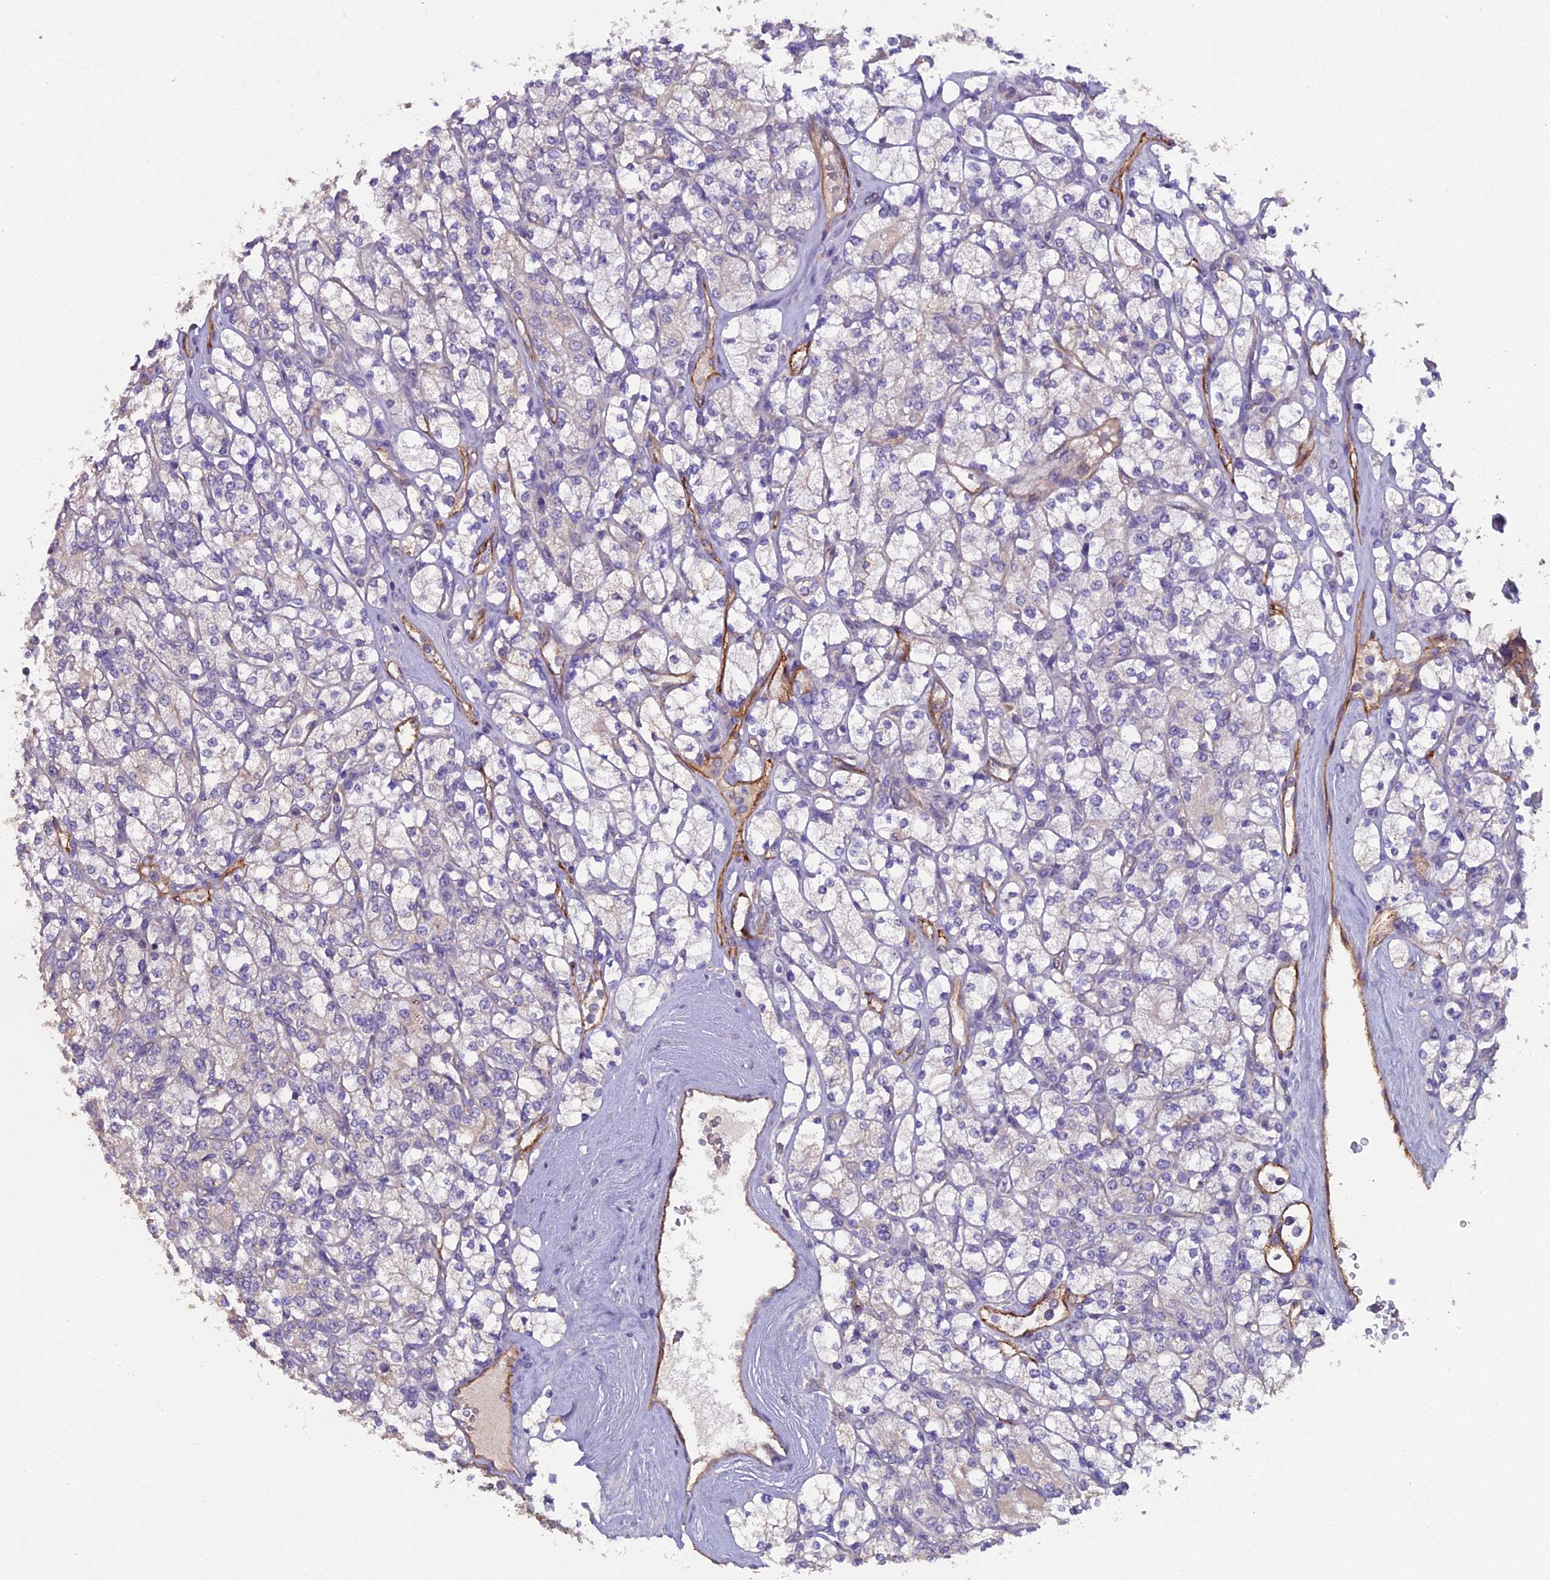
{"staining": {"intensity": "negative", "quantity": "none", "location": "none"}, "tissue": "renal cancer", "cell_type": "Tumor cells", "image_type": "cancer", "snomed": [{"axis": "morphology", "description": "Adenocarcinoma, NOS"}, {"axis": "topography", "description": "Kidney"}], "caption": "This is a image of immunohistochemistry staining of renal adenocarcinoma, which shows no staining in tumor cells.", "gene": "CFAP47", "patient": {"sex": "male", "age": 77}}